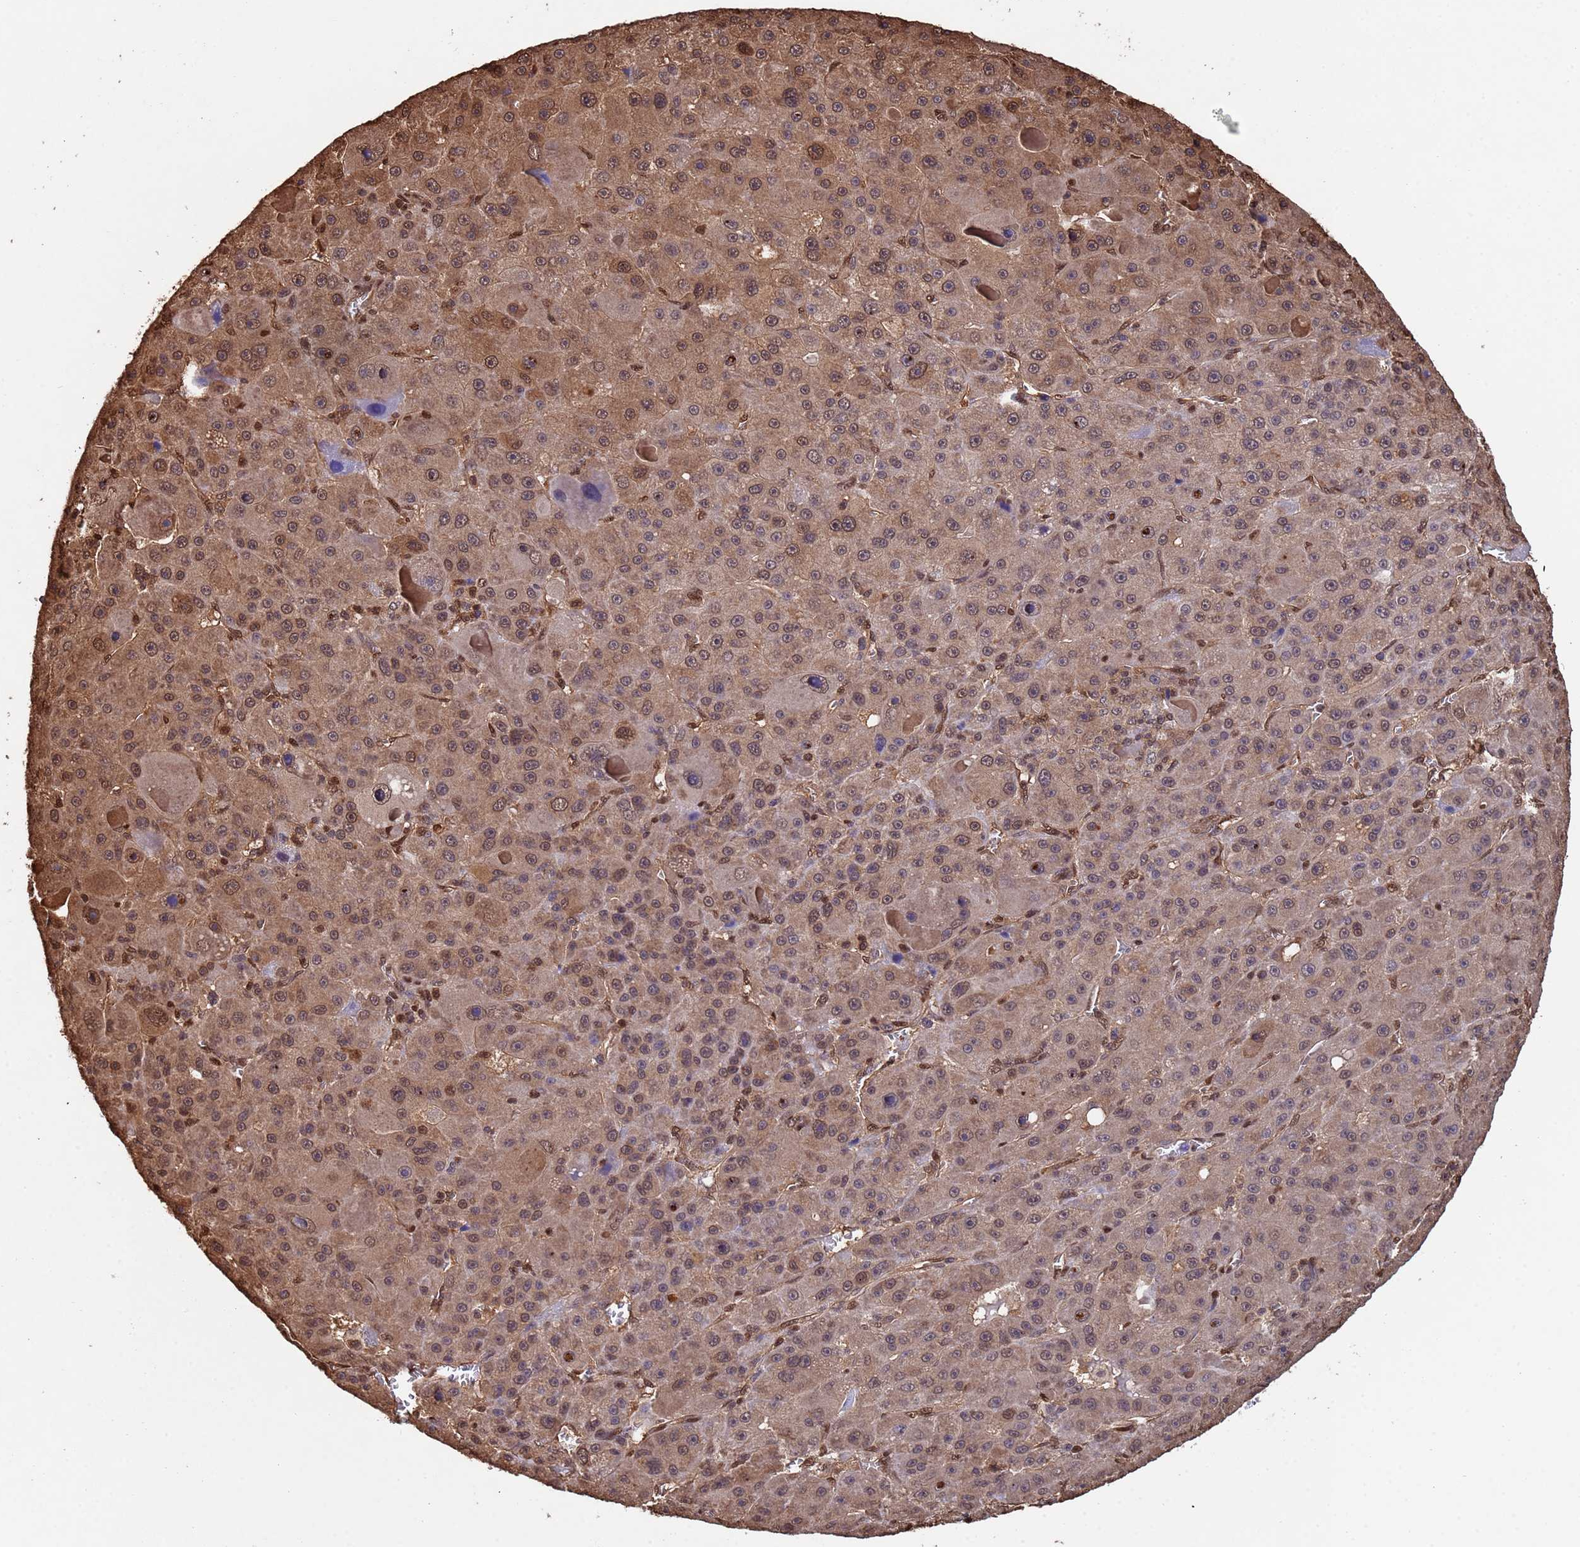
{"staining": {"intensity": "moderate", "quantity": ">75%", "location": "cytoplasmic/membranous,nuclear"}, "tissue": "liver cancer", "cell_type": "Tumor cells", "image_type": "cancer", "snomed": [{"axis": "morphology", "description": "Carcinoma, Hepatocellular, NOS"}, {"axis": "topography", "description": "Liver"}], "caption": "Immunohistochemistry (IHC) of human liver hepatocellular carcinoma reveals medium levels of moderate cytoplasmic/membranous and nuclear expression in about >75% of tumor cells.", "gene": "SUMO4", "patient": {"sex": "male", "age": 76}}